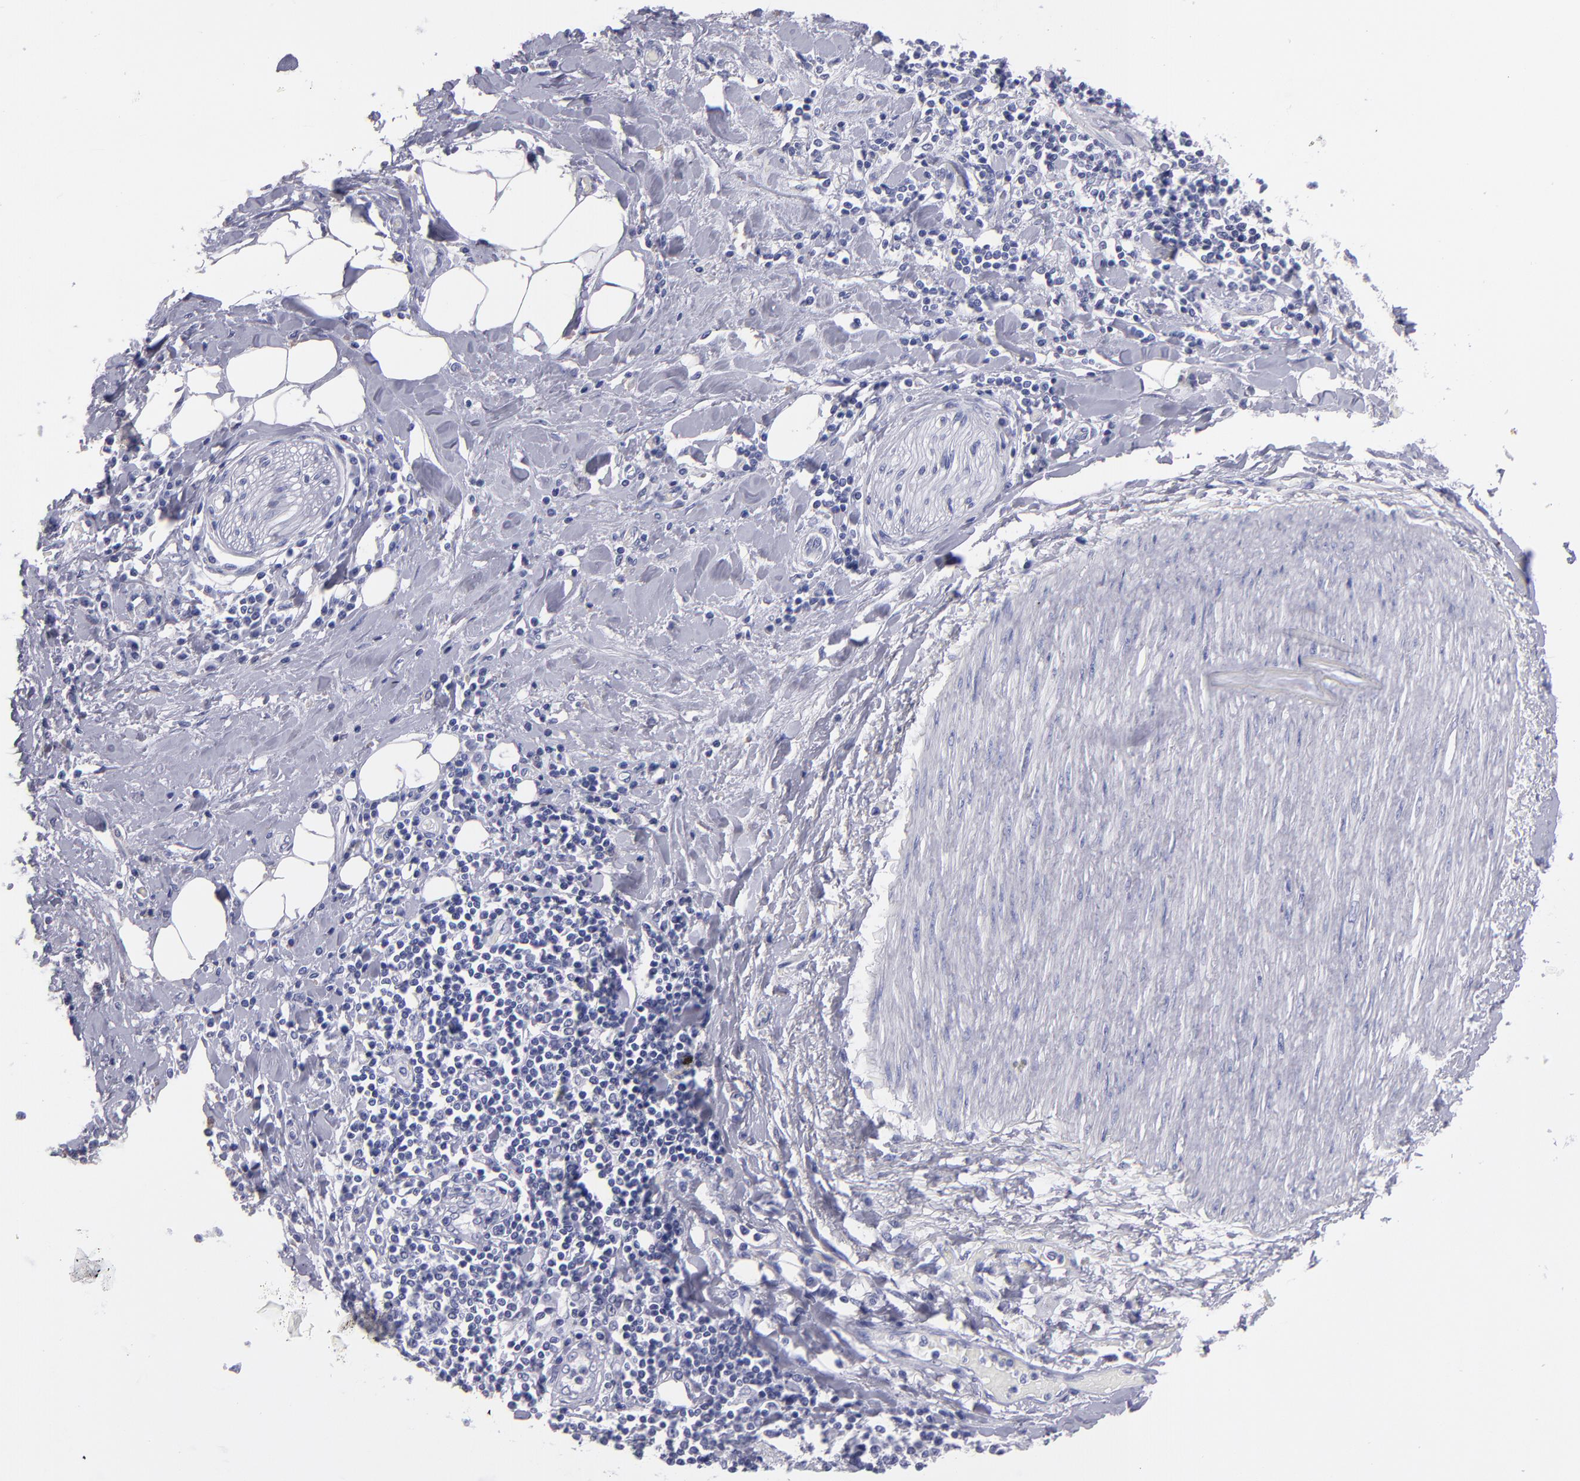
{"staining": {"intensity": "negative", "quantity": "none", "location": "none"}, "tissue": "pancreatic cancer", "cell_type": "Tumor cells", "image_type": "cancer", "snomed": [{"axis": "morphology", "description": "Adenocarcinoma, NOS"}, {"axis": "topography", "description": "Pancreas"}], "caption": "Adenocarcinoma (pancreatic) stained for a protein using IHC shows no staining tumor cells.", "gene": "MB", "patient": {"sex": "female", "age": 64}}